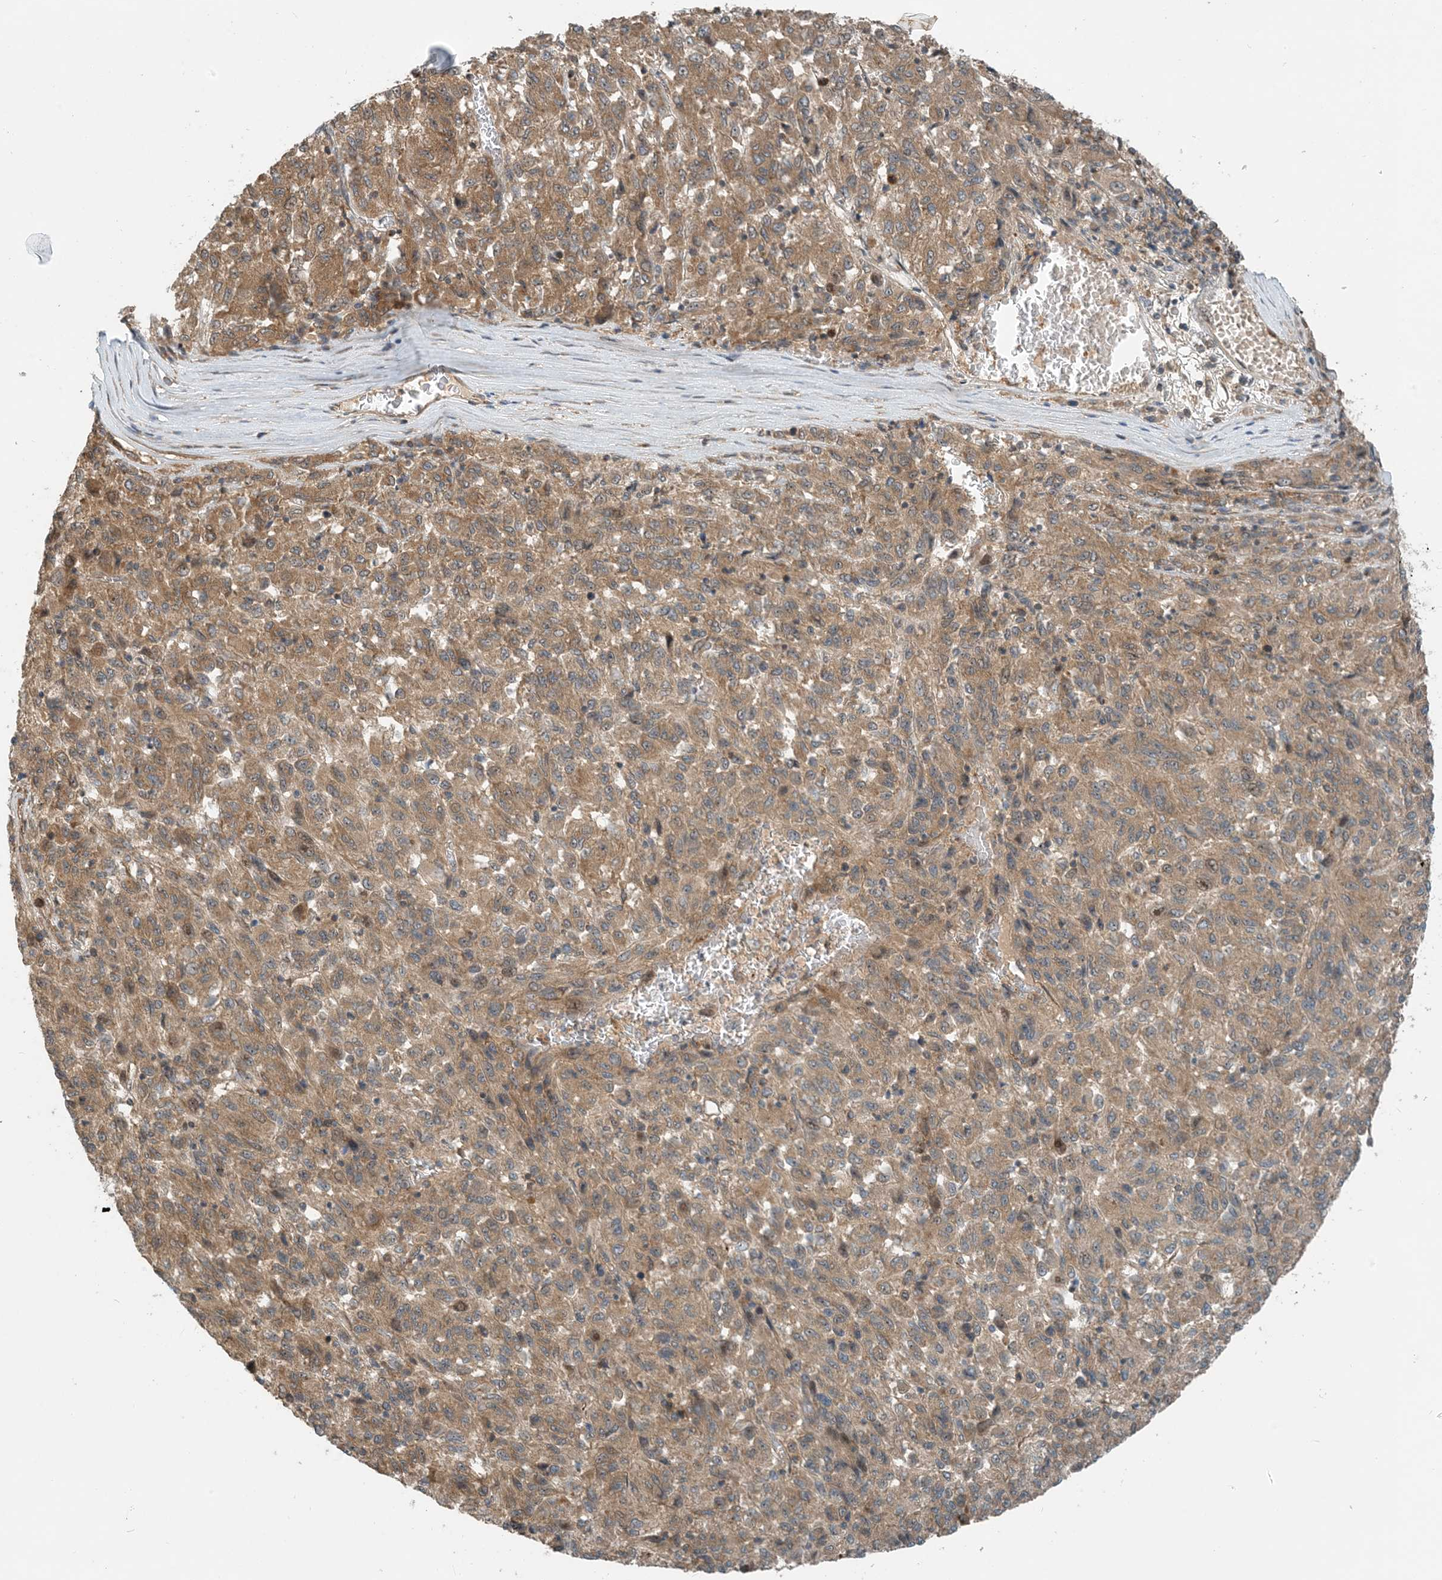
{"staining": {"intensity": "moderate", "quantity": ">75%", "location": "cytoplasmic/membranous"}, "tissue": "melanoma", "cell_type": "Tumor cells", "image_type": "cancer", "snomed": [{"axis": "morphology", "description": "Malignant melanoma, Metastatic site"}, {"axis": "topography", "description": "Lung"}], "caption": "Tumor cells show medium levels of moderate cytoplasmic/membranous staining in approximately >75% of cells in malignant melanoma (metastatic site).", "gene": "ZBTB3", "patient": {"sex": "male", "age": 64}}